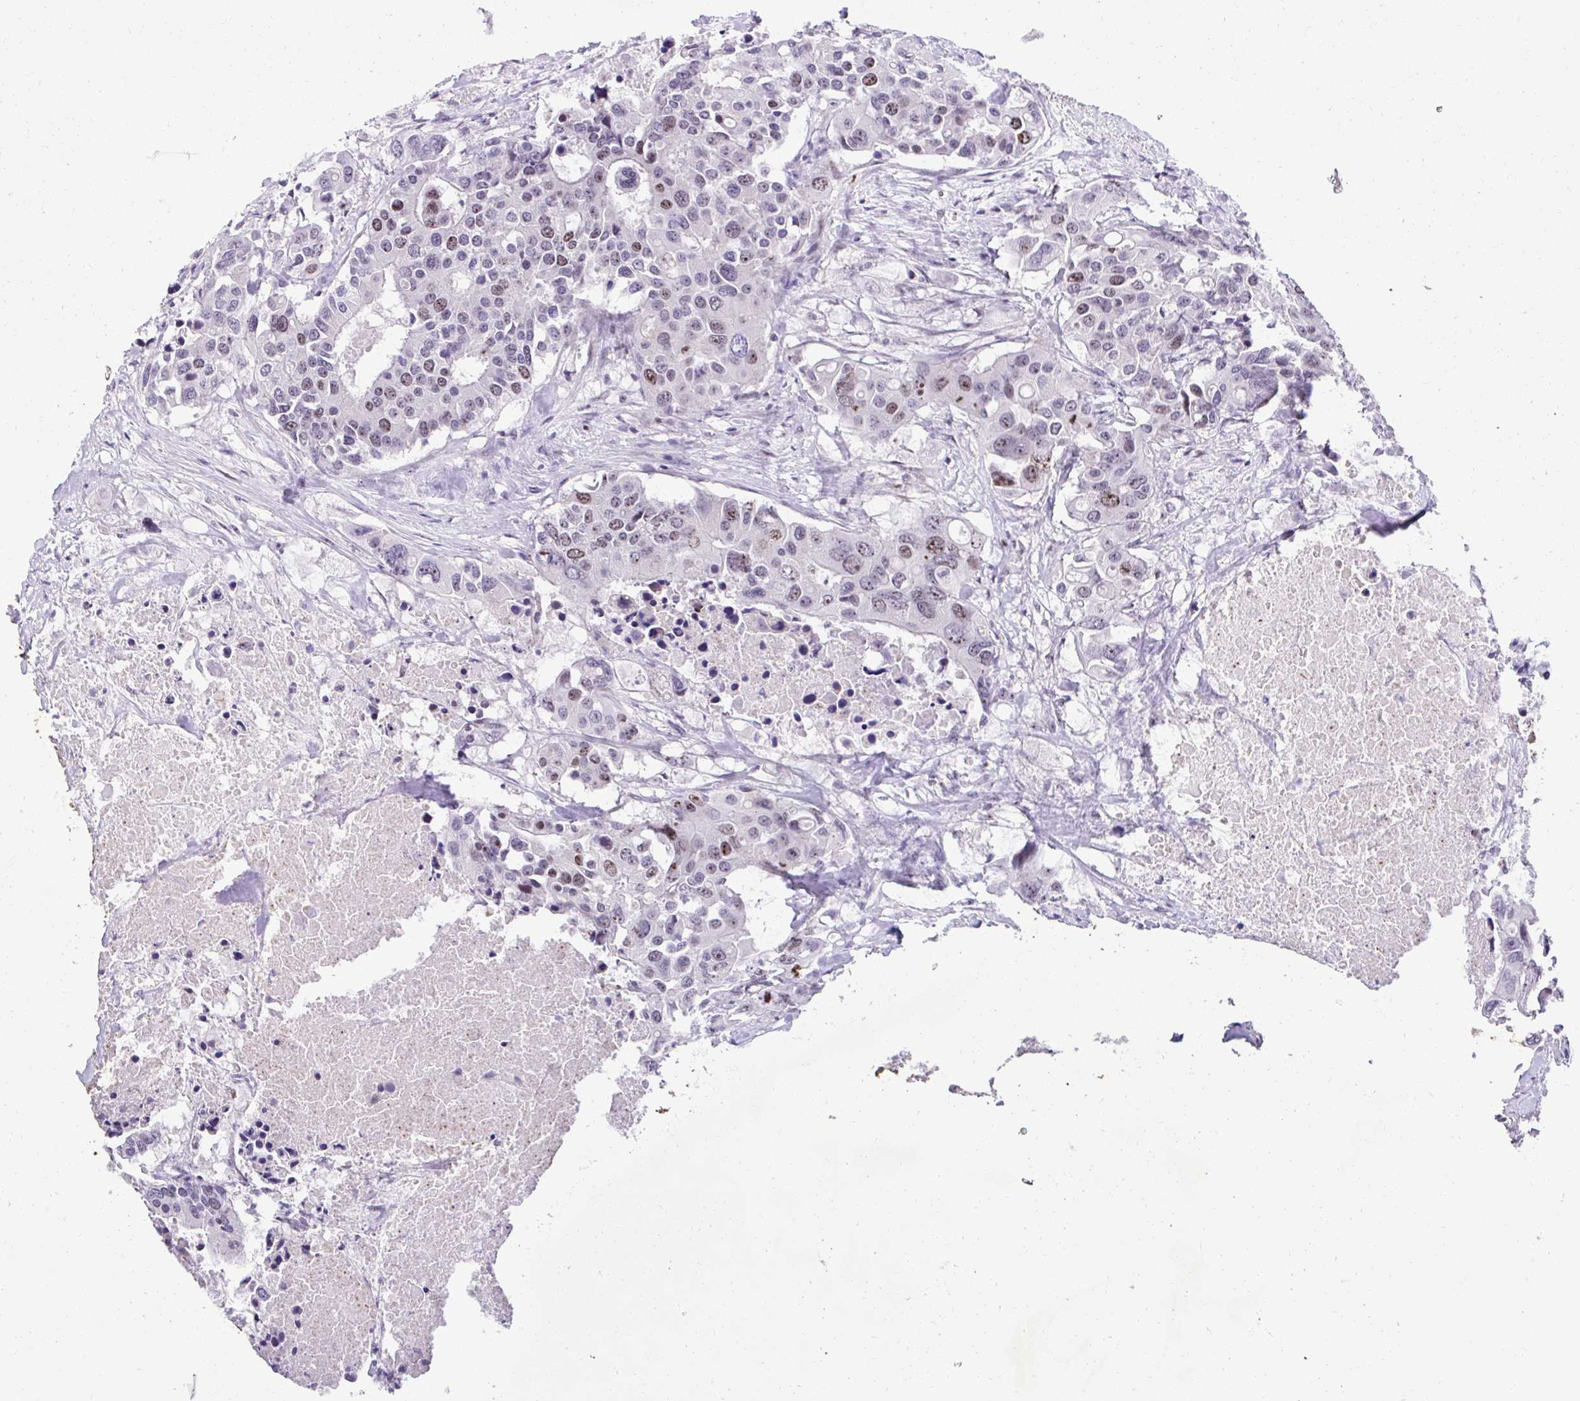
{"staining": {"intensity": "moderate", "quantity": "25%-75%", "location": "nuclear"}, "tissue": "colorectal cancer", "cell_type": "Tumor cells", "image_type": "cancer", "snomed": [{"axis": "morphology", "description": "Adenocarcinoma, NOS"}, {"axis": "topography", "description": "Colon"}], "caption": "High-power microscopy captured an IHC photomicrograph of adenocarcinoma (colorectal), revealing moderate nuclear expression in approximately 25%-75% of tumor cells.", "gene": "CEP72", "patient": {"sex": "male", "age": 77}}